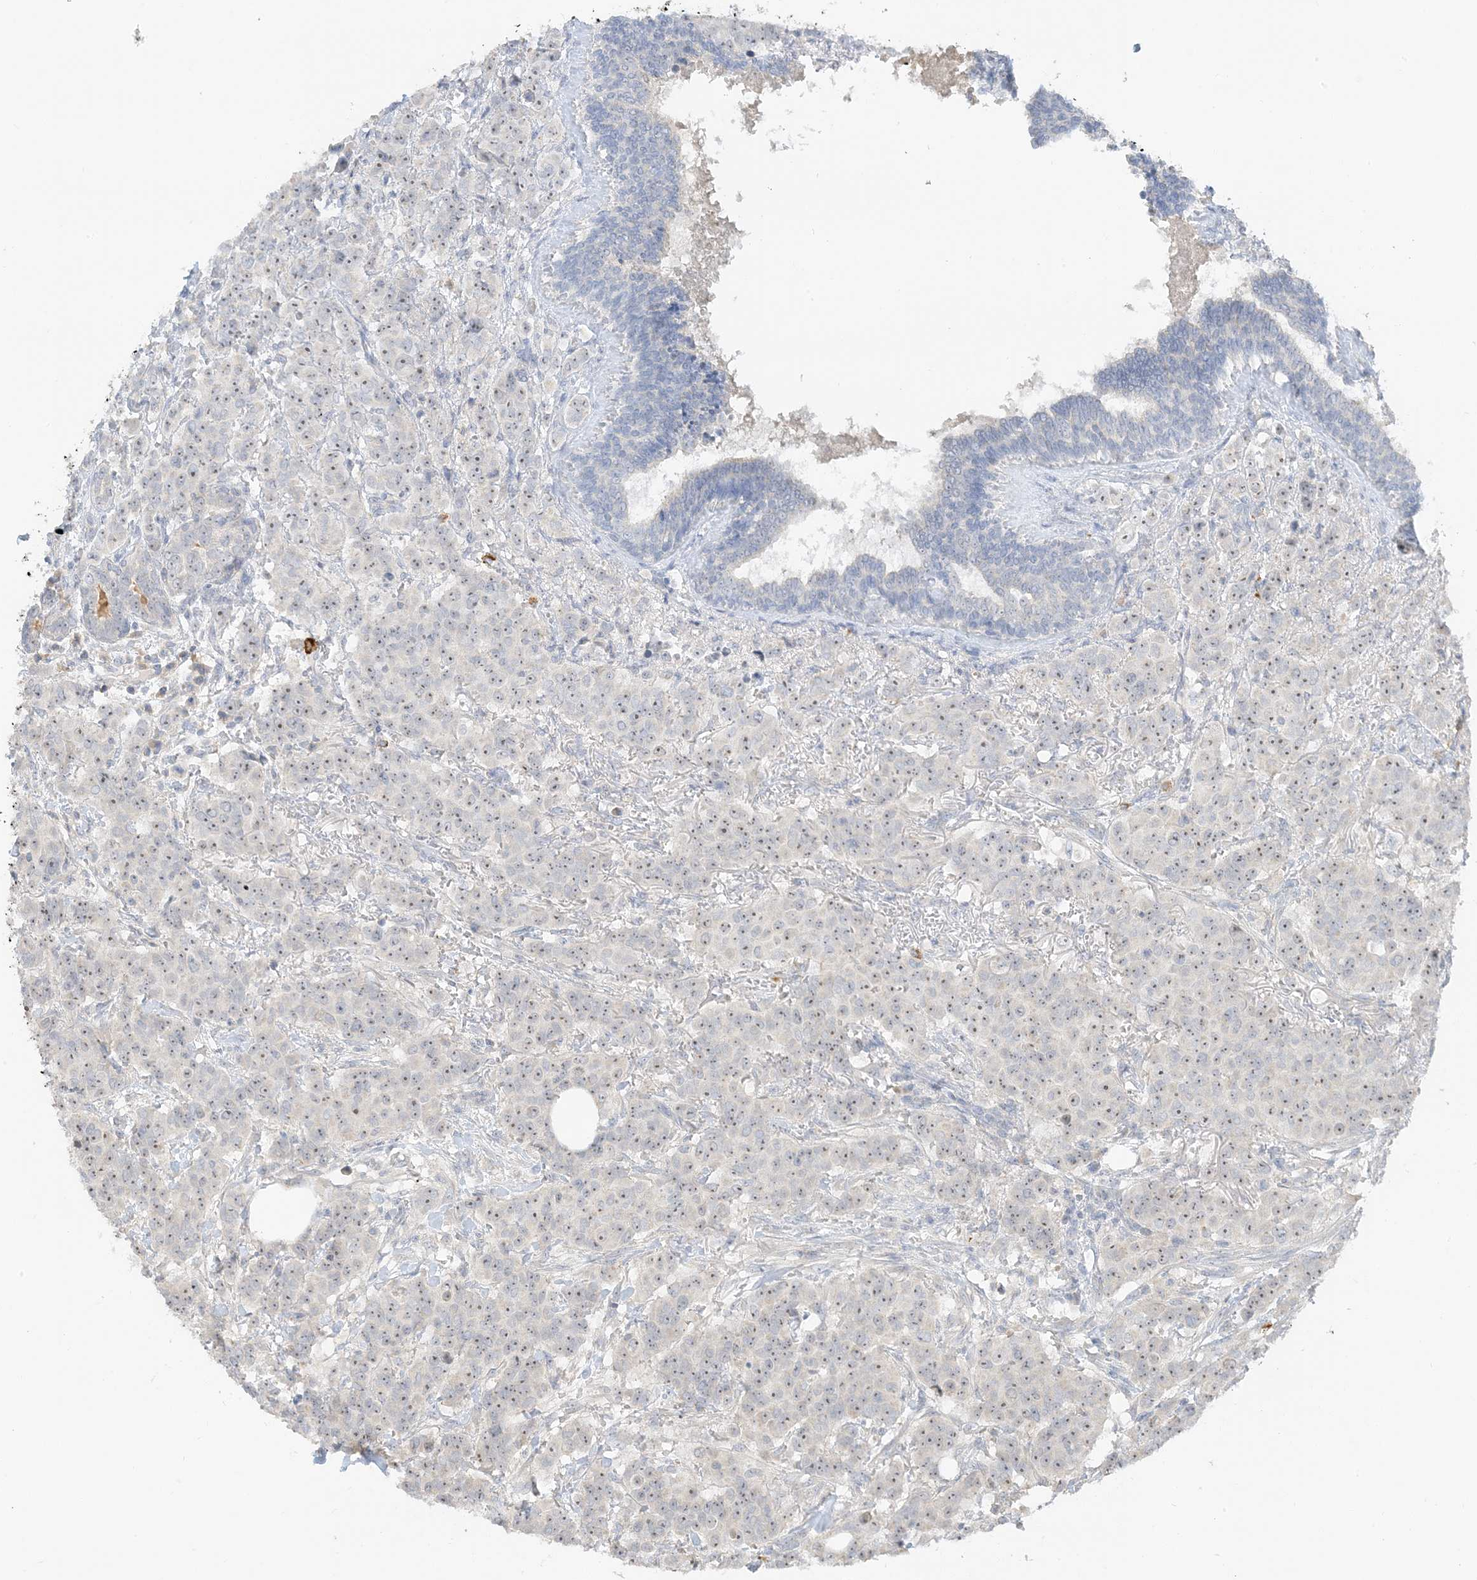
{"staining": {"intensity": "moderate", "quantity": ">75%", "location": "nuclear"}, "tissue": "breast cancer", "cell_type": "Tumor cells", "image_type": "cancer", "snomed": [{"axis": "morphology", "description": "Duct carcinoma"}, {"axis": "topography", "description": "Breast"}], "caption": "DAB (3,3'-diaminobenzidine) immunohistochemical staining of invasive ductal carcinoma (breast) reveals moderate nuclear protein positivity in about >75% of tumor cells.", "gene": "ETAA1", "patient": {"sex": "female", "age": 40}}